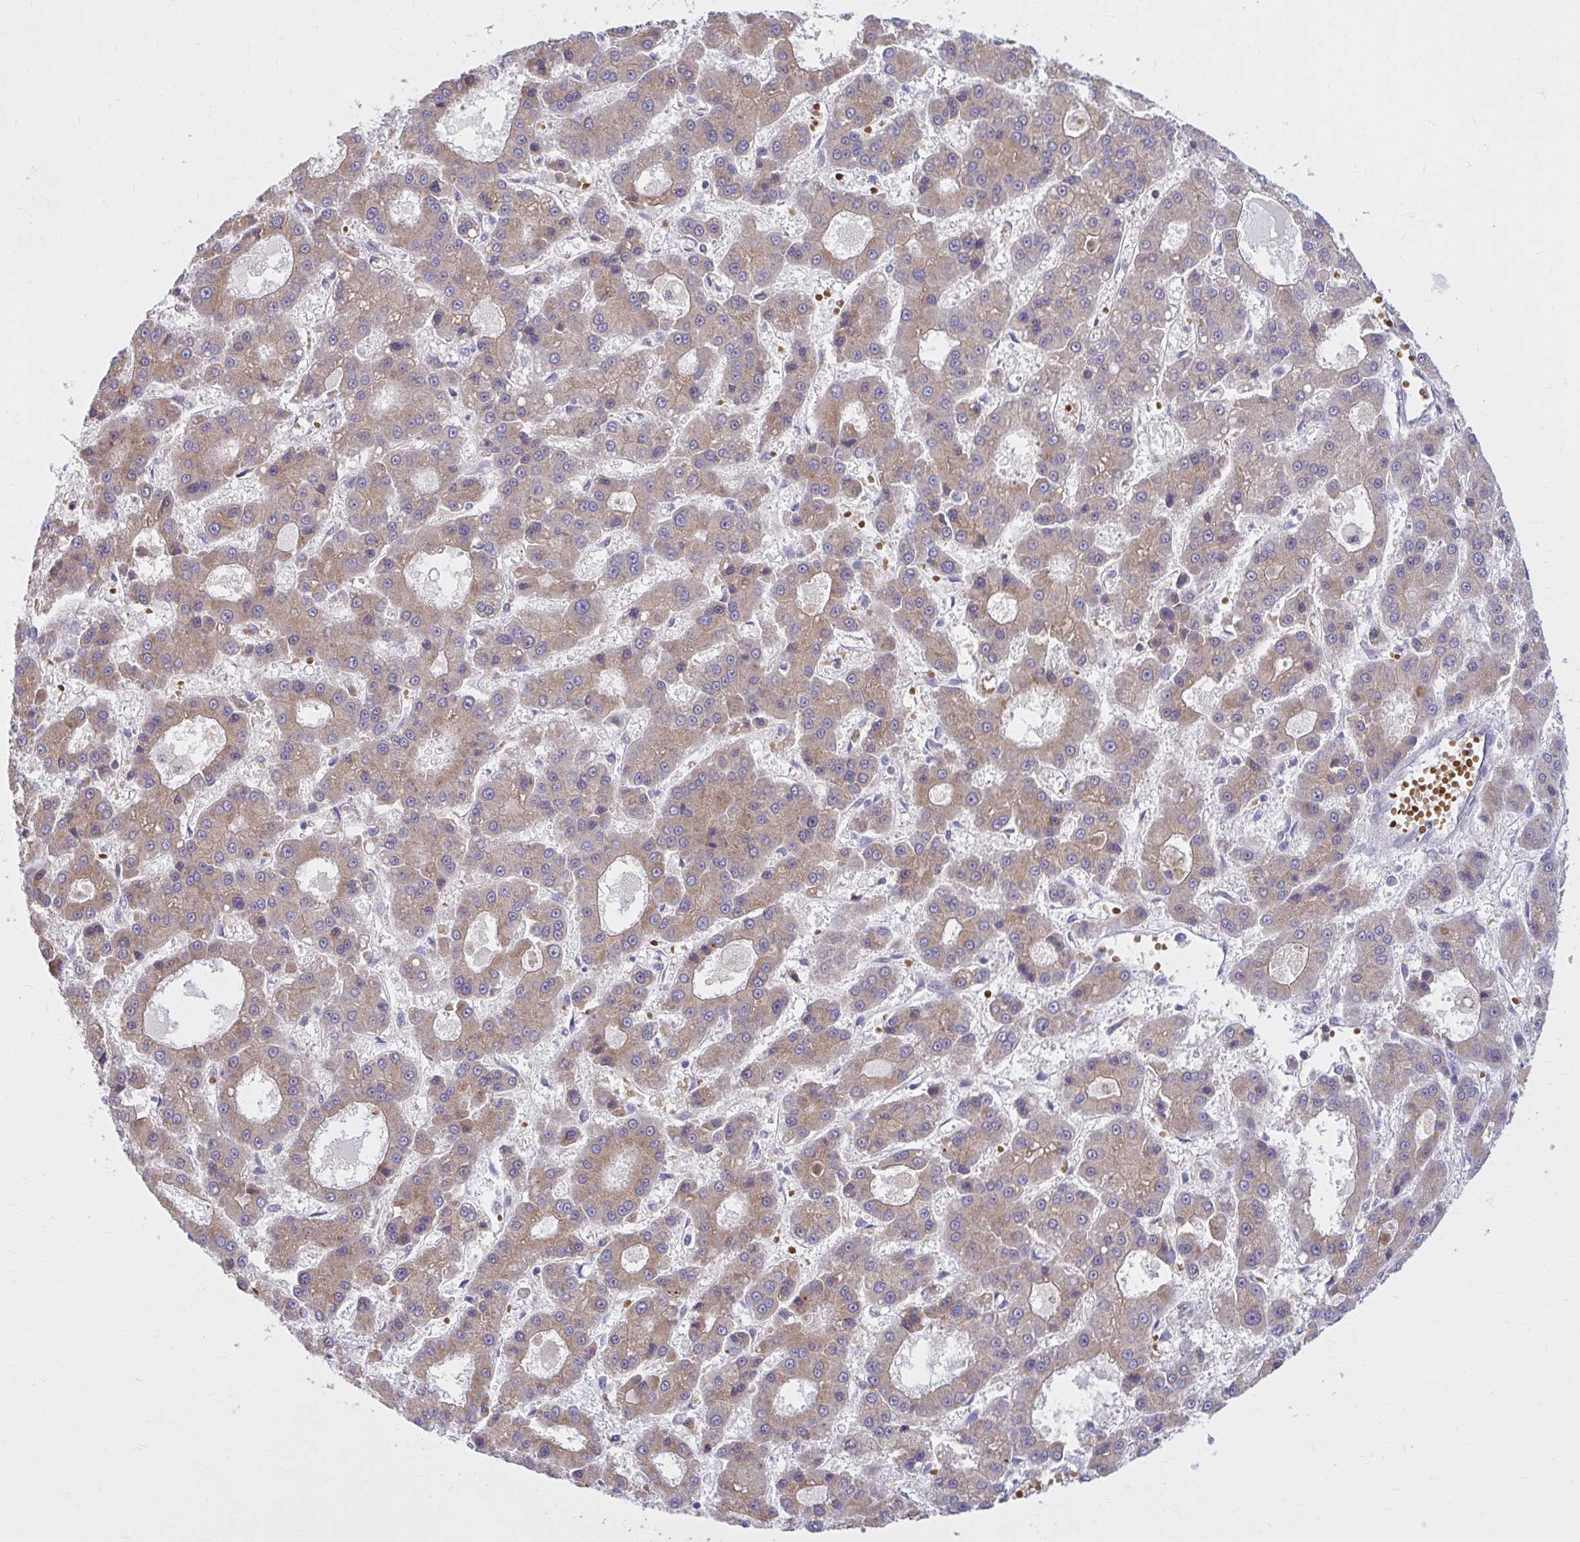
{"staining": {"intensity": "weak", "quantity": ">75%", "location": "cytoplasmic/membranous"}, "tissue": "liver cancer", "cell_type": "Tumor cells", "image_type": "cancer", "snomed": [{"axis": "morphology", "description": "Carcinoma, Hepatocellular, NOS"}, {"axis": "topography", "description": "Liver"}], "caption": "Hepatocellular carcinoma (liver) stained with IHC displays weak cytoplasmic/membranous staining in approximately >75% of tumor cells.", "gene": "SNF8", "patient": {"sex": "male", "age": 70}}